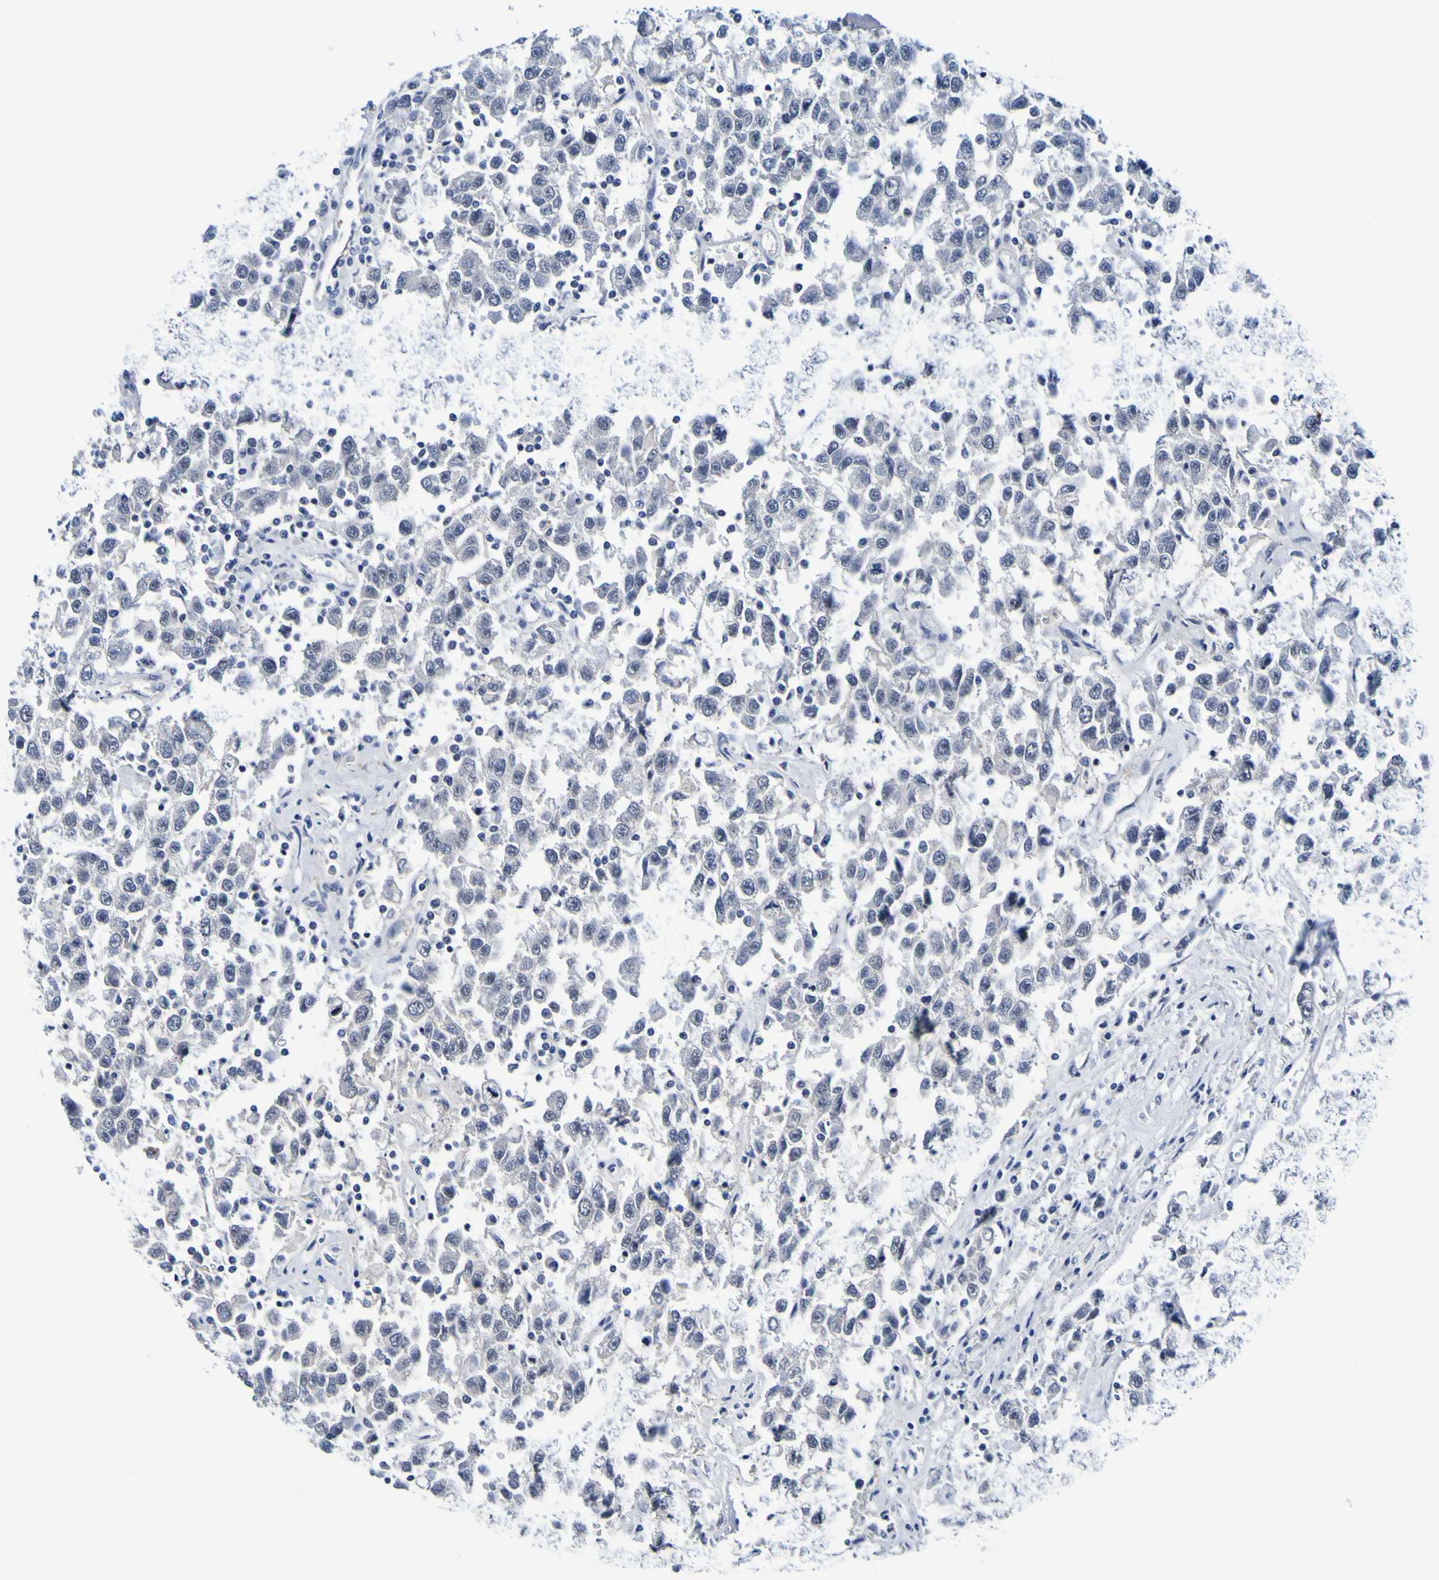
{"staining": {"intensity": "negative", "quantity": "none", "location": "none"}, "tissue": "testis cancer", "cell_type": "Tumor cells", "image_type": "cancer", "snomed": [{"axis": "morphology", "description": "Seminoma, NOS"}, {"axis": "topography", "description": "Testis"}], "caption": "Testis cancer was stained to show a protein in brown. There is no significant positivity in tumor cells.", "gene": "VMA21", "patient": {"sex": "male", "age": 41}}